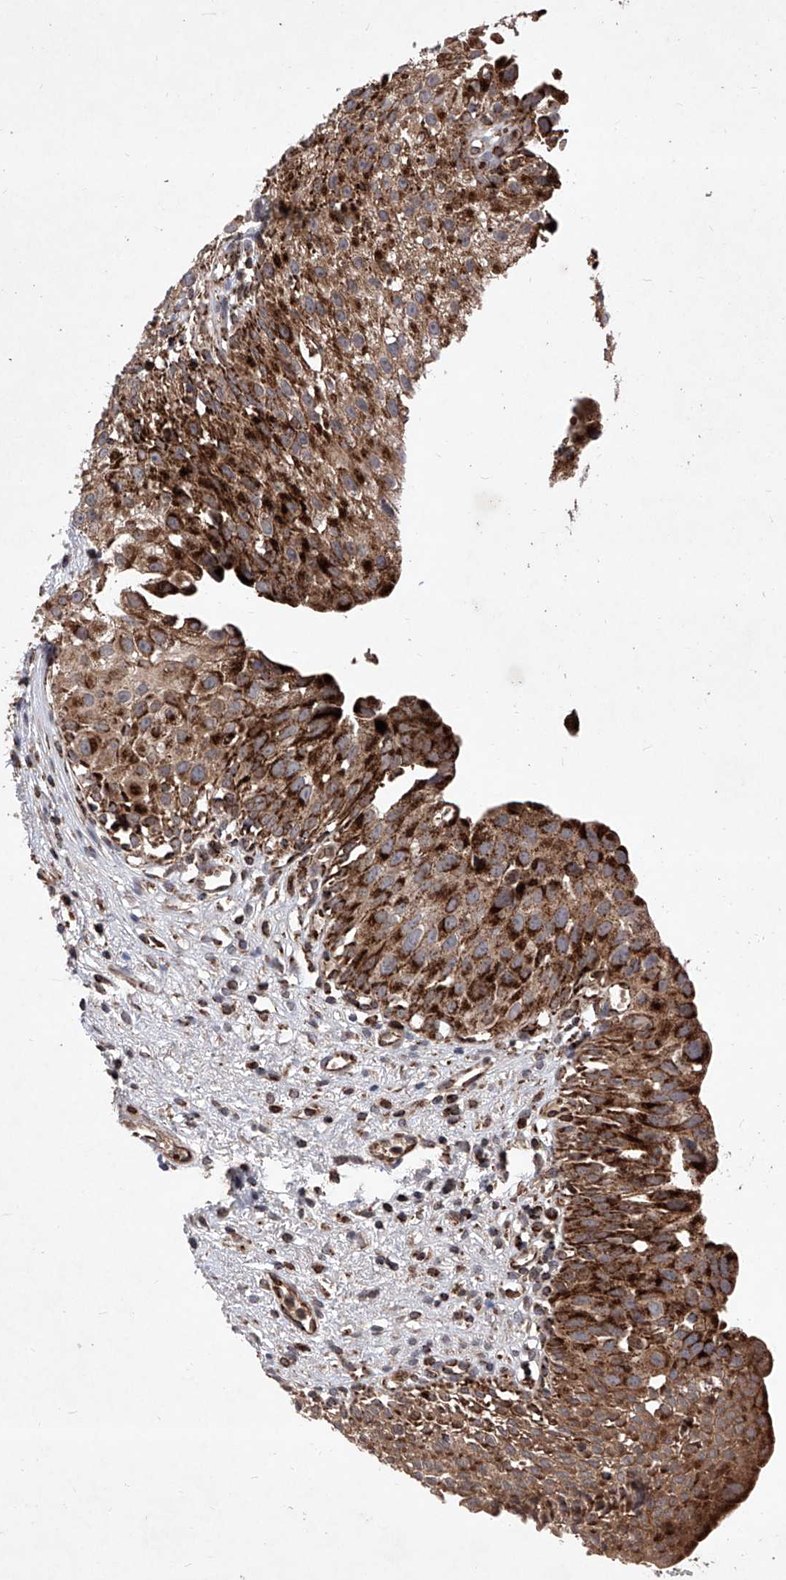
{"staining": {"intensity": "strong", "quantity": "25%-75%", "location": "cytoplasmic/membranous"}, "tissue": "urinary bladder", "cell_type": "Urothelial cells", "image_type": "normal", "snomed": [{"axis": "morphology", "description": "Normal tissue, NOS"}, {"axis": "topography", "description": "Urinary bladder"}], "caption": "Immunohistochemical staining of unremarkable human urinary bladder reveals high levels of strong cytoplasmic/membranous staining in about 25%-75% of urothelial cells. Using DAB (3,3'-diaminobenzidine) (brown) and hematoxylin (blue) stains, captured at high magnification using brightfield microscopy.", "gene": "SEMA6A", "patient": {"sex": "male", "age": 51}}